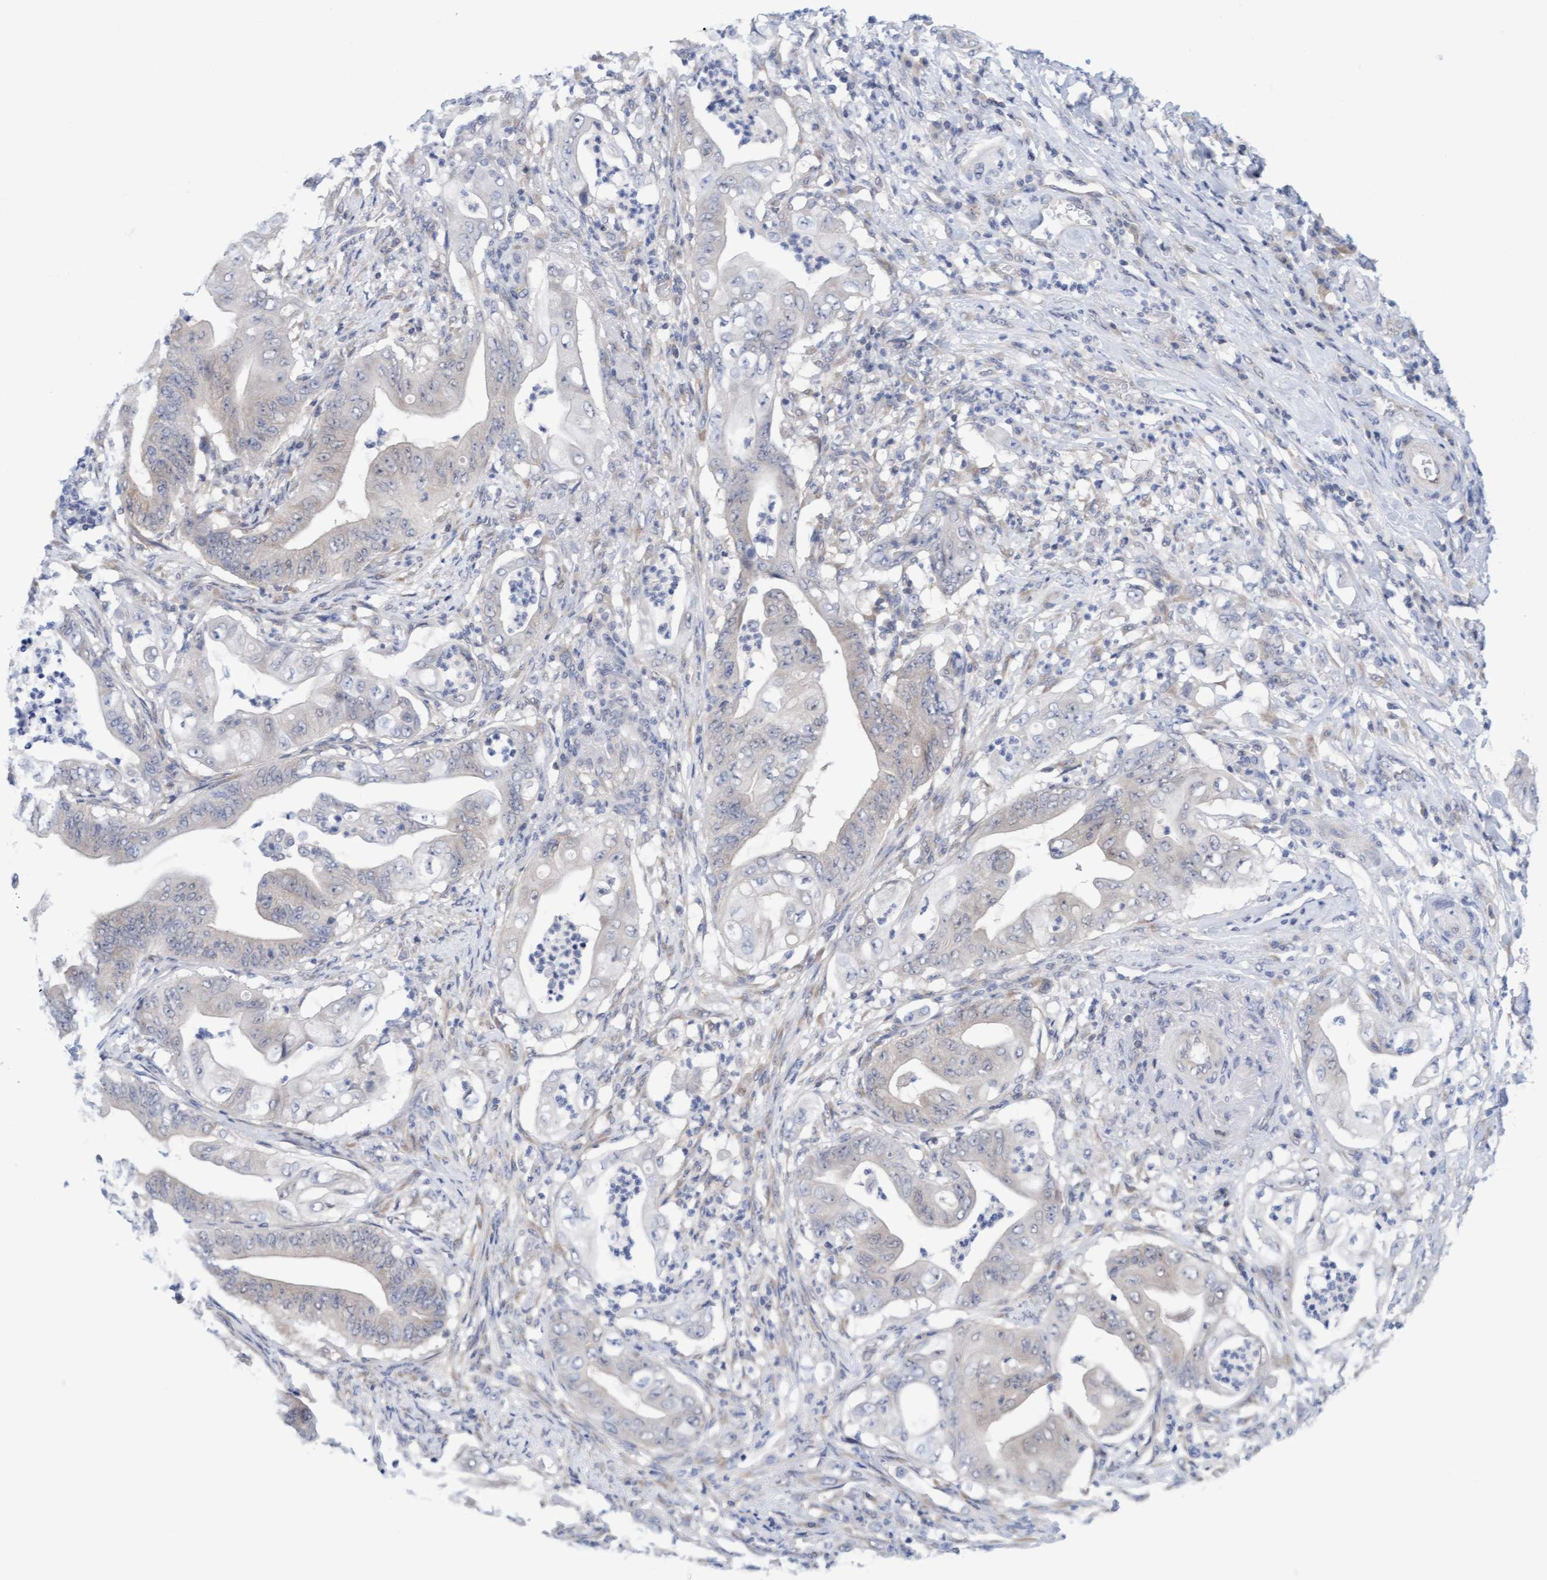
{"staining": {"intensity": "negative", "quantity": "none", "location": "none"}, "tissue": "stomach cancer", "cell_type": "Tumor cells", "image_type": "cancer", "snomed": [{"axis": "morphology", "description": "Adenocarcinoma, NOS"}, {"axis": "topography", "description": "Stomach"}], "caption": "Tumor cells are negative for brown protein staining in stomach cancer (adenocarcinoma). (DAB (3,3'-diaminobenzidine) IHC, high magnification).", "gene": "AMZ2", "patient": {"sex": "female", "age": 73}}